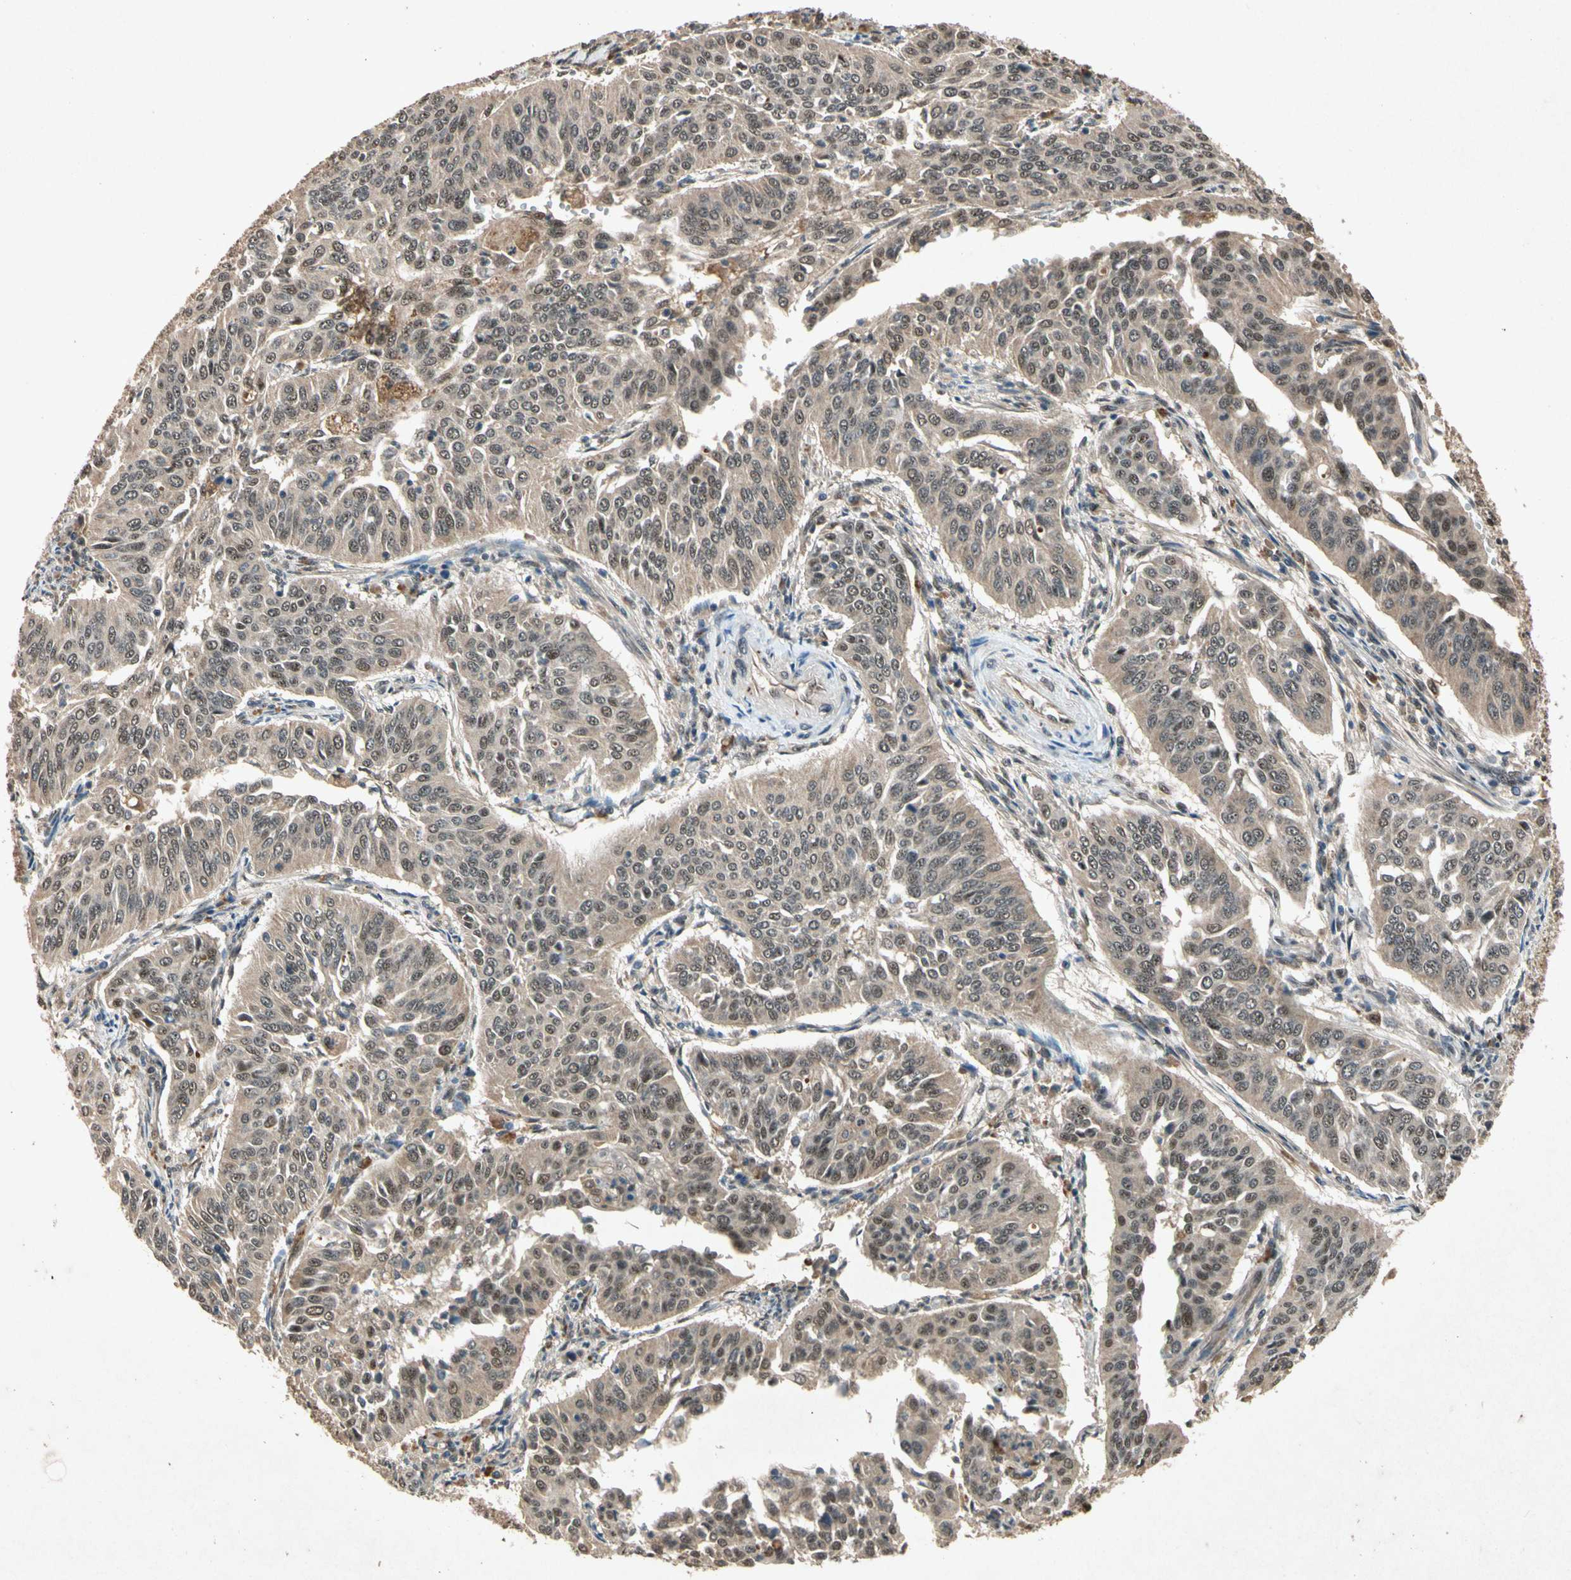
{"staining": {"intensity": "moderate", "quantity": ">75%", "location": "nuclear"}, "tissue": "cervical cancer", "cell_type": "Tumor cells", "image_type": "cancer", "snomed": [{"axis": "morphology", "description": "Normal tissue, NOS"}, {"axis": "morphology", "description": "Squamous cell carcinoma, NOS"}, {"axis": "topography", "description": "Cervix"}], "caption": "Protein analysis of cervical cancer (squamous cell carcinoma) tissue demonstrates moderate nuclear staining in approximately >75% of tumor cells.", "gene": "PML", "patient": {"sex": "female", "age": 39}}